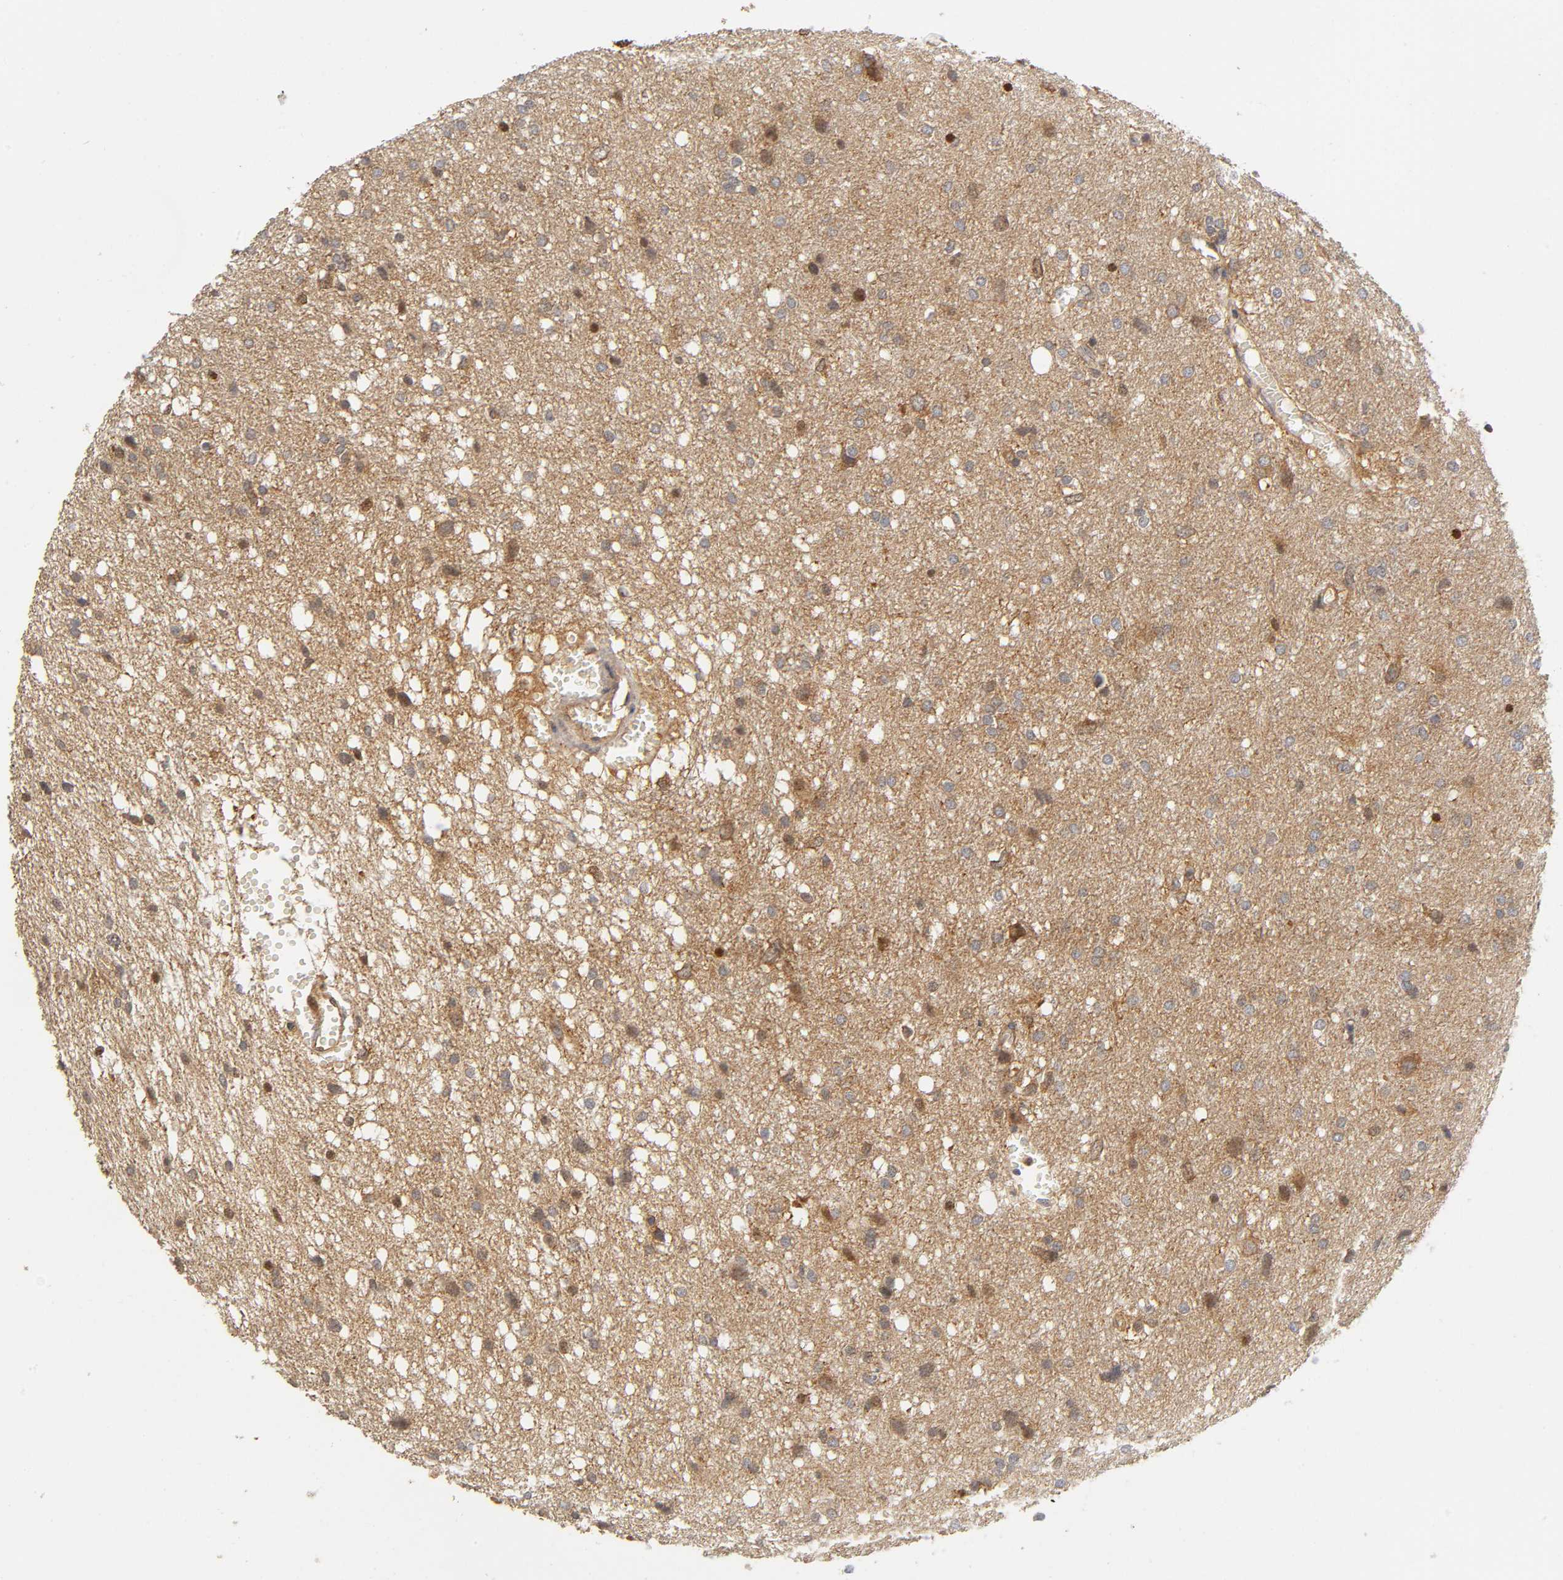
{"staining": {"intensity": "moderate", "quantity": "<25%", "location": "cytoplasmic/membranous"}, "tissue": "glioma", "cell_type": "Tumor cells", "image_type": "cancer", "snomed": [{"axis": "morphology", "description": "Glioma, malignant, High grade"}, {"axis": "topography", "description": "Brain"}], "caption": "DAB immunohistochemical staining of human glioma displays moderate cytoplasmic/membranous protein staining in about <25% of tumor cells. The protein of interest is shown in brown color, while the nuclei are stained blue.", "gene": "PAFAH1B1", "patient": {"sex": "female", "age": 59}}